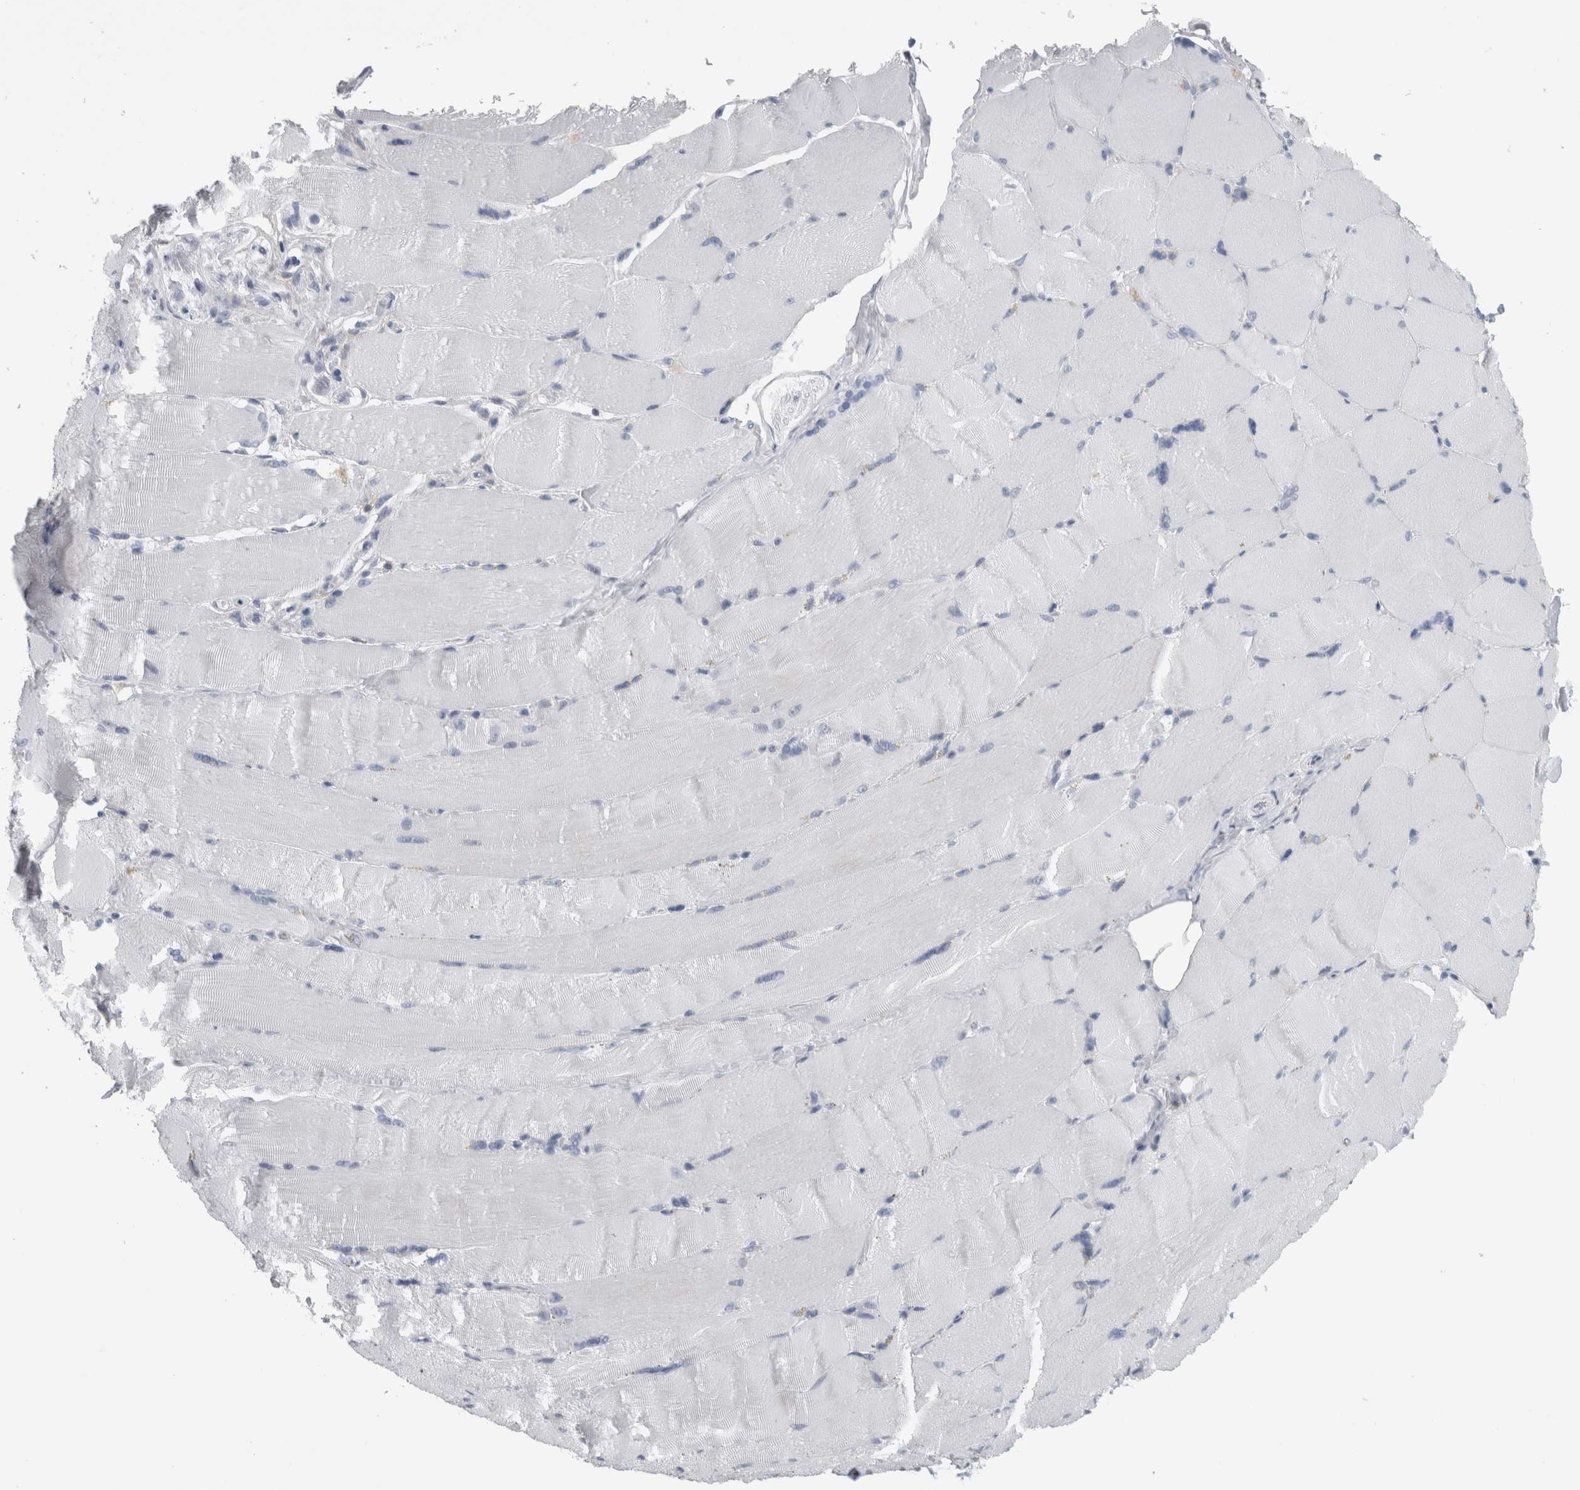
{"staining": {"intensity": "negative", "quantity": "none", "location": "none"}, "tissue": "skeletal muscle", "cell_type": "Myocytes", "image_type": "normal", "snomed": [{"axis": "morphology", "description": "Normal tissue, NOS"}, {"axis": "topography", "description": "Skin"}, {"axis": "topography", "description": "Skeletal muscle"}], "caption": "High magnification brightfield microscopy of benign skeletal muscle stained with DAB (3,3'-diaminobenzidine) (brown) and counterstained with hematoxylin (blue): myocytes show no significant staining. The staining was performed using DAB to visualize the protein expression in brown, while the nuclei were stained in blue with hematoxylin (Magnification: 20x).", "gene": "ANKFY1", "patient": {"sex": "male", "age": 83}}